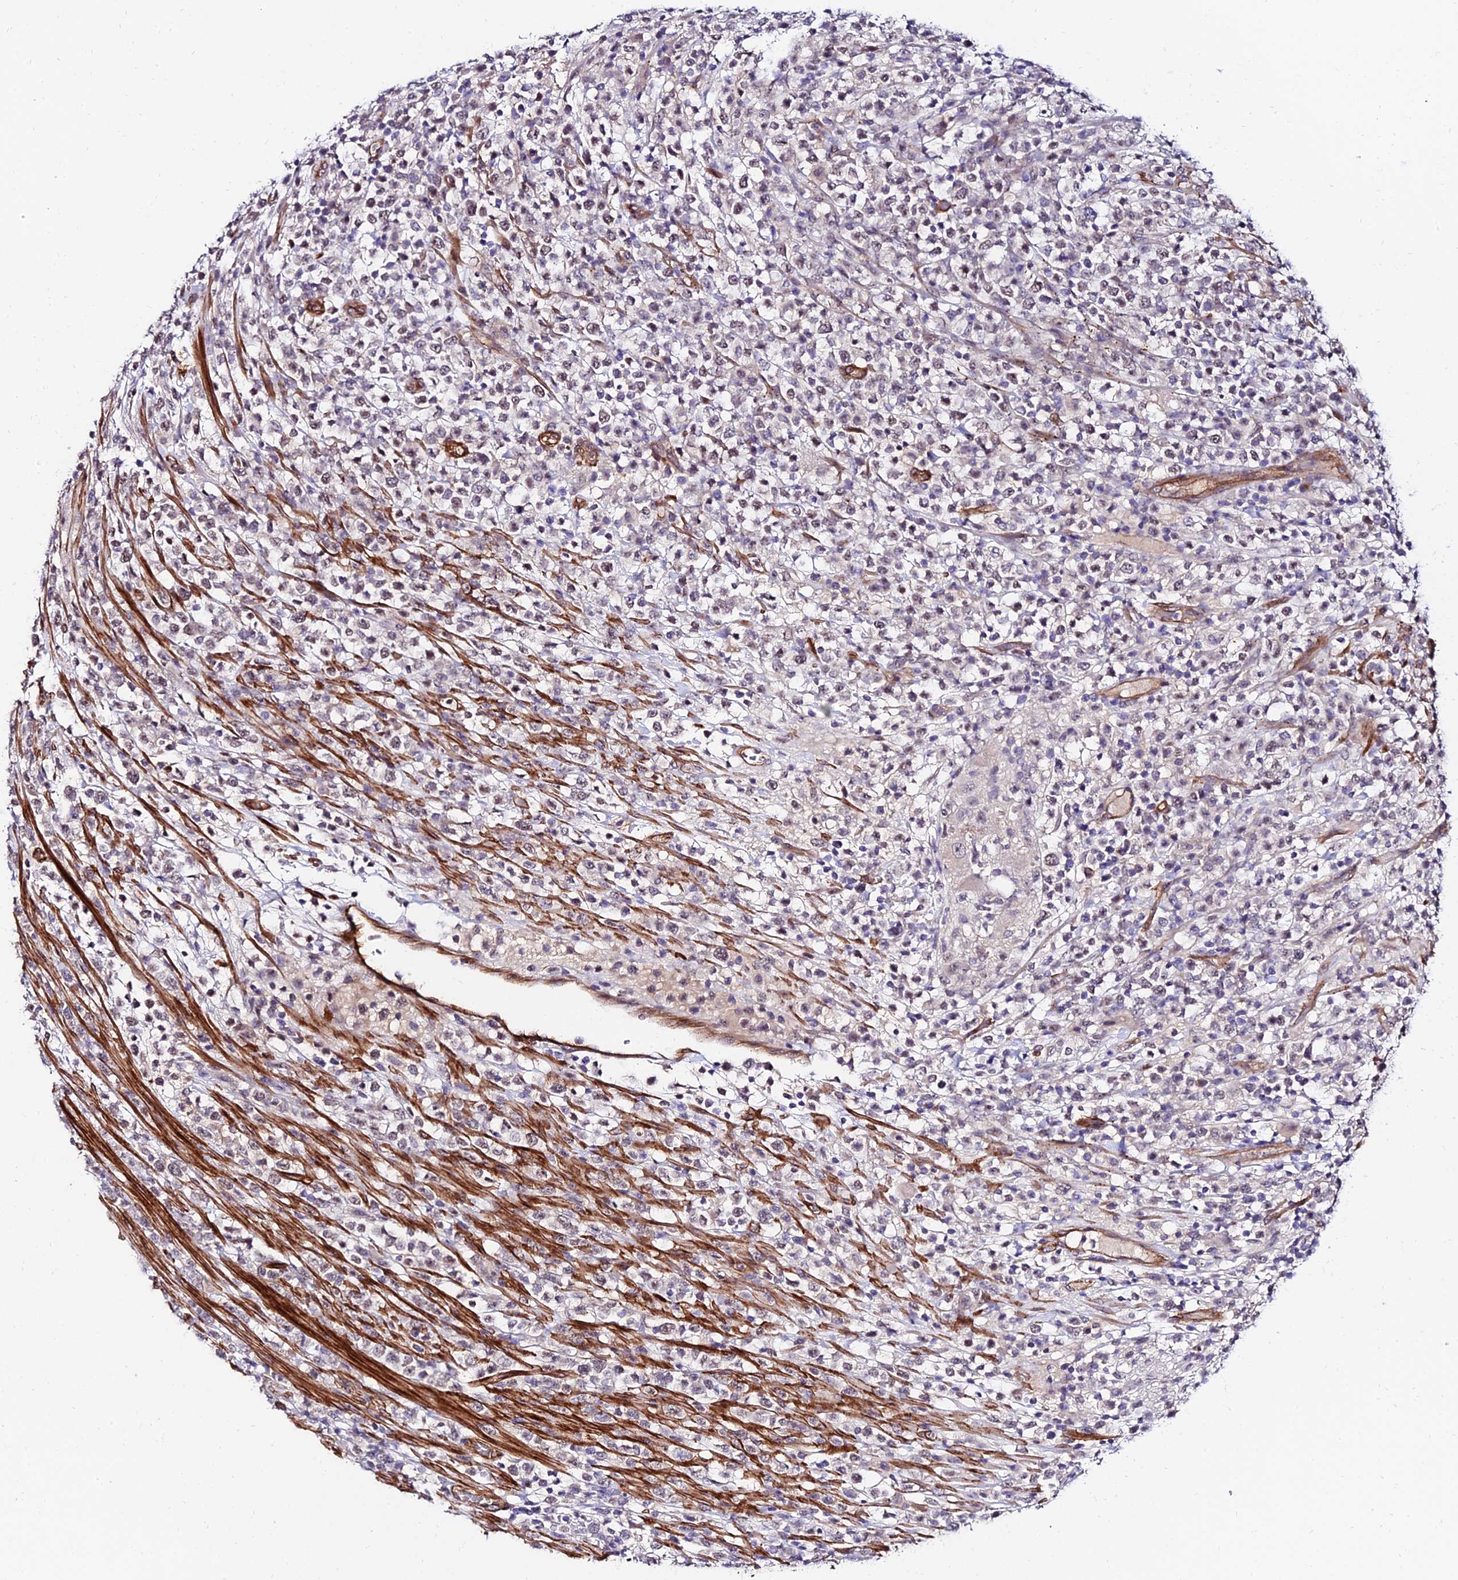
{"staining": {"intensity": "negative", "quantity": "none", "location": "none"}, "tissue": "lymphoma", "cell_type": "Tumor cells", "image_type": "cancer", "snomed": [{"axis": "morphology", "description": "Malignant lymphoma, non-Hodgkin's type, High grade"}, {"axis": "topography", "description": "Colon"}], "caption": "Malignant lymphoma, non-Hodgkin's type (high-grade) stained for a protein using IHC reveals no expression tumor cells.", "gene": "ALDH3B2", "patient": {"sex": "female", "age": 53}}